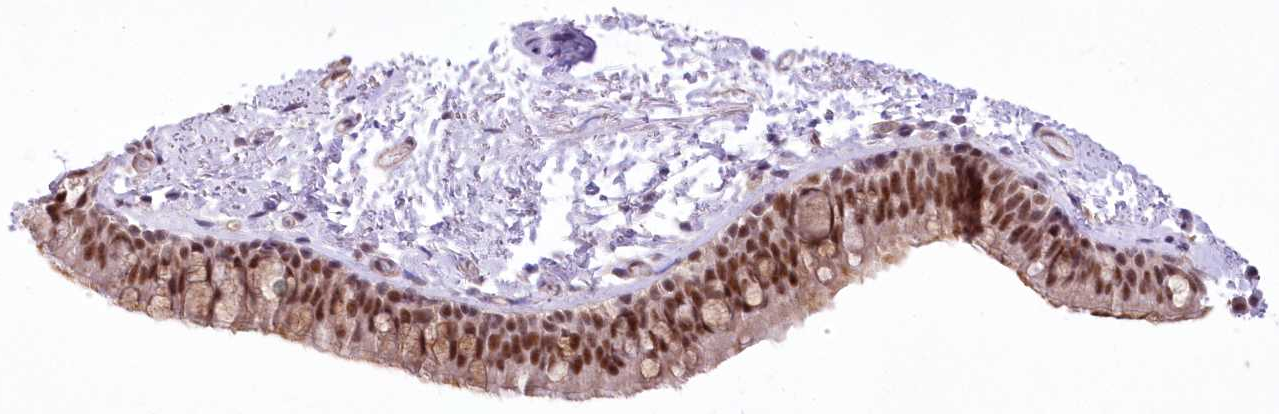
{"staining": {"intensity": "moderate", "quantity": ">75%", "location": "nuclear"}, "tissue": "bronchus", "cell_type": "Respiratory epithelial cells", "image_type": "normal", "snomed": [{"axis": "morphology", "description": "Normal tissue, NOS"}, {"axis": "topography", "description": "Cartilage tissue"}, {"axis": "topography", "description": "Bronchus"}], "caption": "A photomicrograph of bronchus stained for a protein shows moderate nuclear brown staining in respiratory epithelial cells. (IHC, brightfield microscopy, high magnification).", "gene": "NSUN2", "patient": {"sex": "female", "age": 73}}